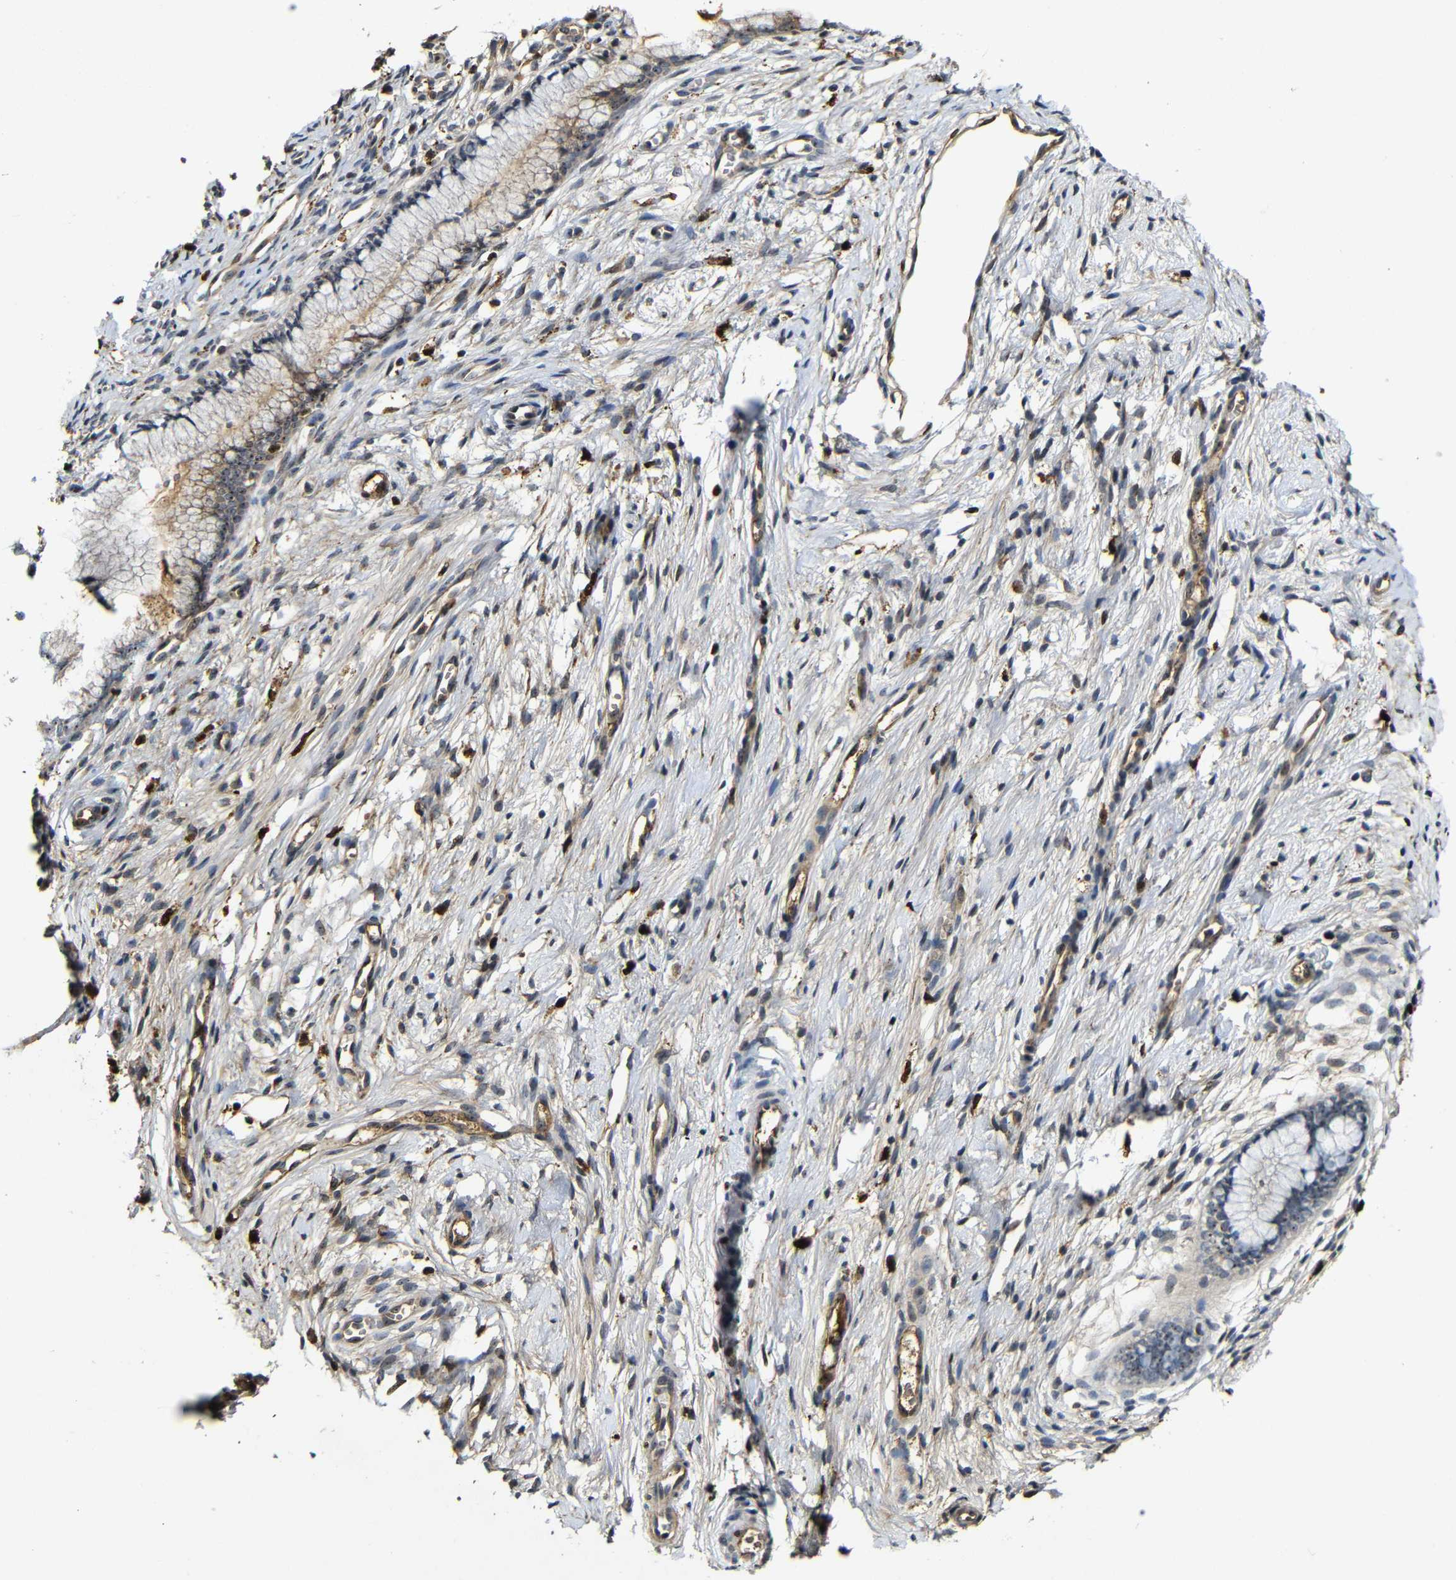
{"staining": {"intensity": "weak", "quantity": "25%-75%", "location": "nuclear"}, "tissue": "cervix", "cell_type": "Glandular cells", "image_type": "normal", "snomed": [{"axis": "morphology", "description": "Normal tissue, NOS"}, {"axis": "topography", "description": "Cervix"}], "caption": "The image exhibits immunohistochemical staining of unremarkable cervix. There is weak nuclear positivity is appreciated in approximately 25%-75% of glandular cells. The staining is performed using DAB brown chromogen to label protein expression. The nuclei are counter-stained blue using hematoxylin.", "gene": "MYC", "patient": {"sex": "female", "age": 65}}